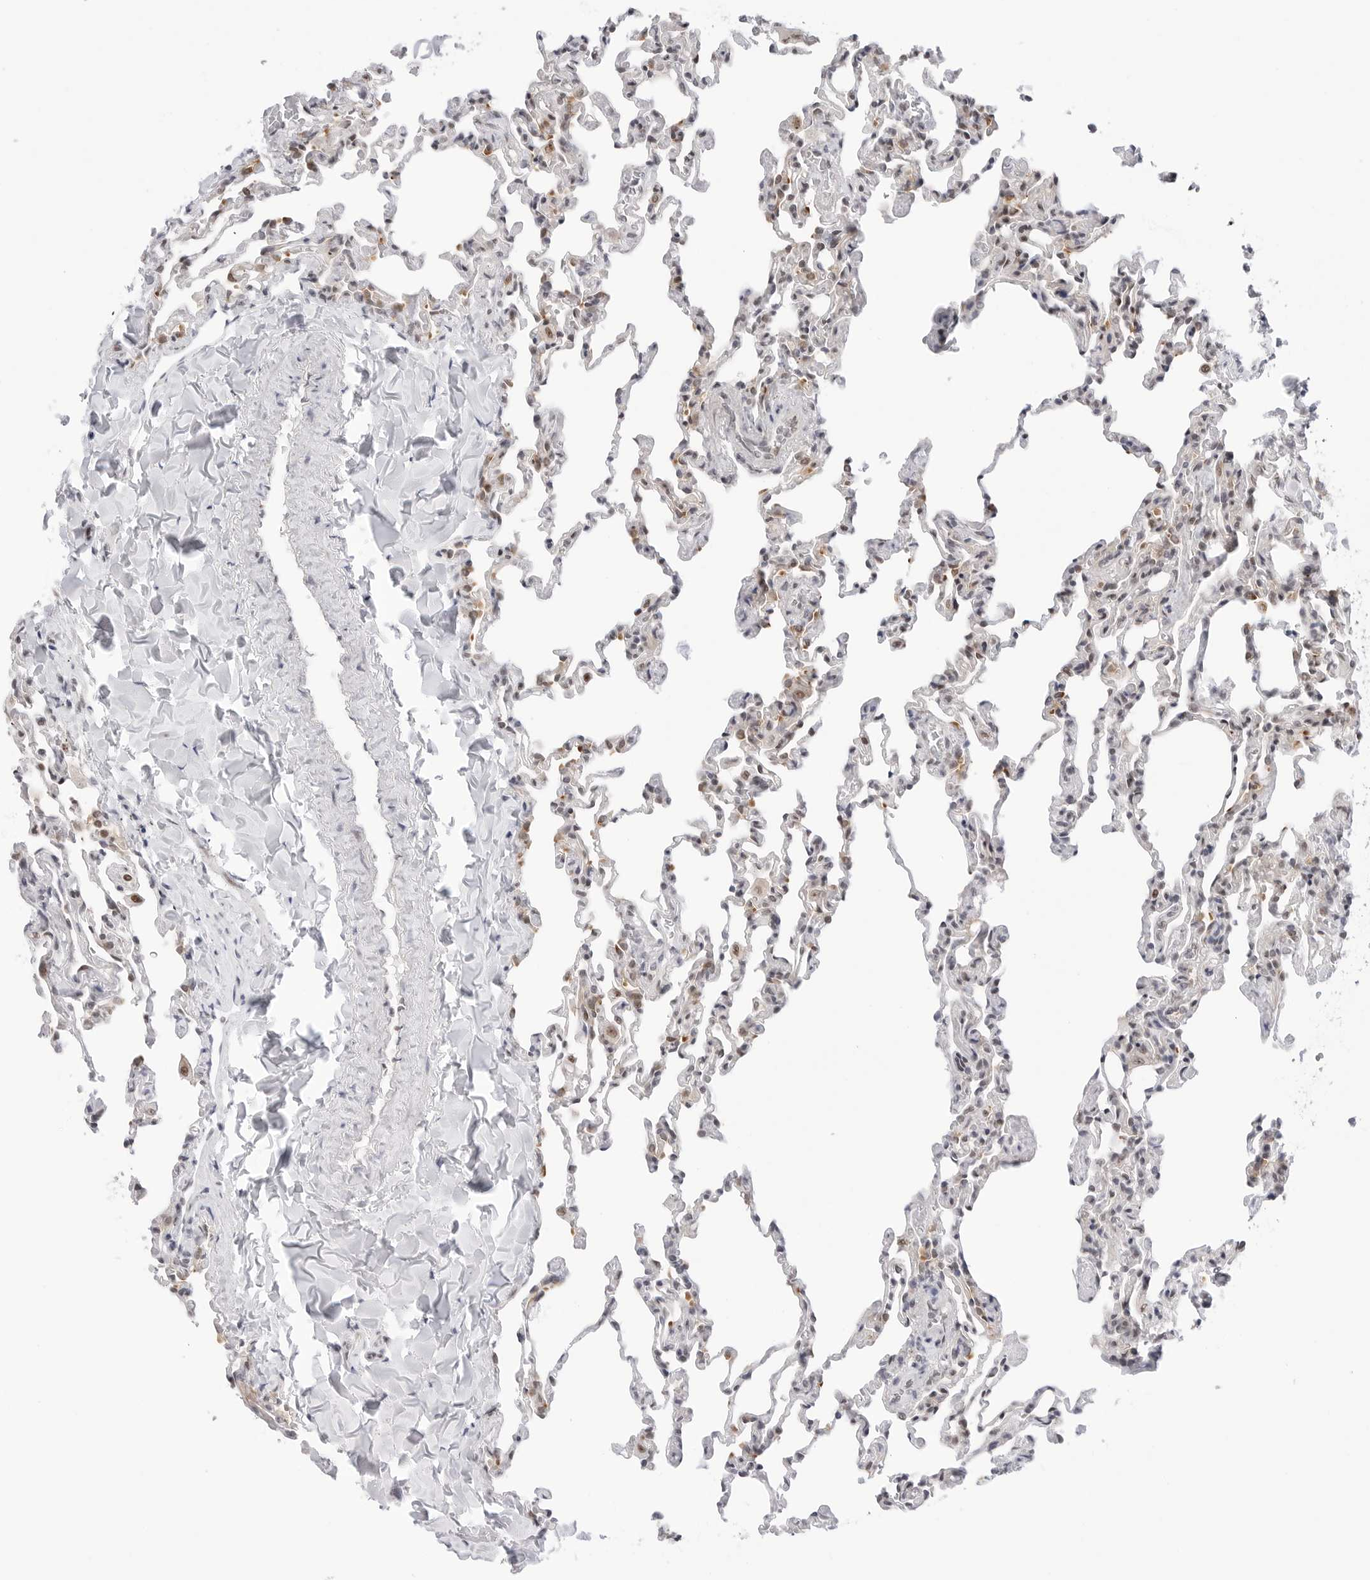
{"staining": {"intensity": "moderate", "quantity": "<25%", "location": "cytoplasmic/membranous,nuclear"}, "tissue": "lung", "cell_type": "Alveolar cells", "image_type": "normal", "snomed": [{"axis": "morphology", "description": "Normal tissue, NOS"}, {"axis": "topography", "description": "Lung"}], "caption": "Brown immunohistochemical staining in benign human lung displays moderate cytoplasmic/membranous,nuclear positivity in about <25% of alveolar cells. The protein of interest is shown in brown color, while the nuclei are stained blue.", "gene": "C1orf162", "patient": {"sex": "male", "age": 20}}